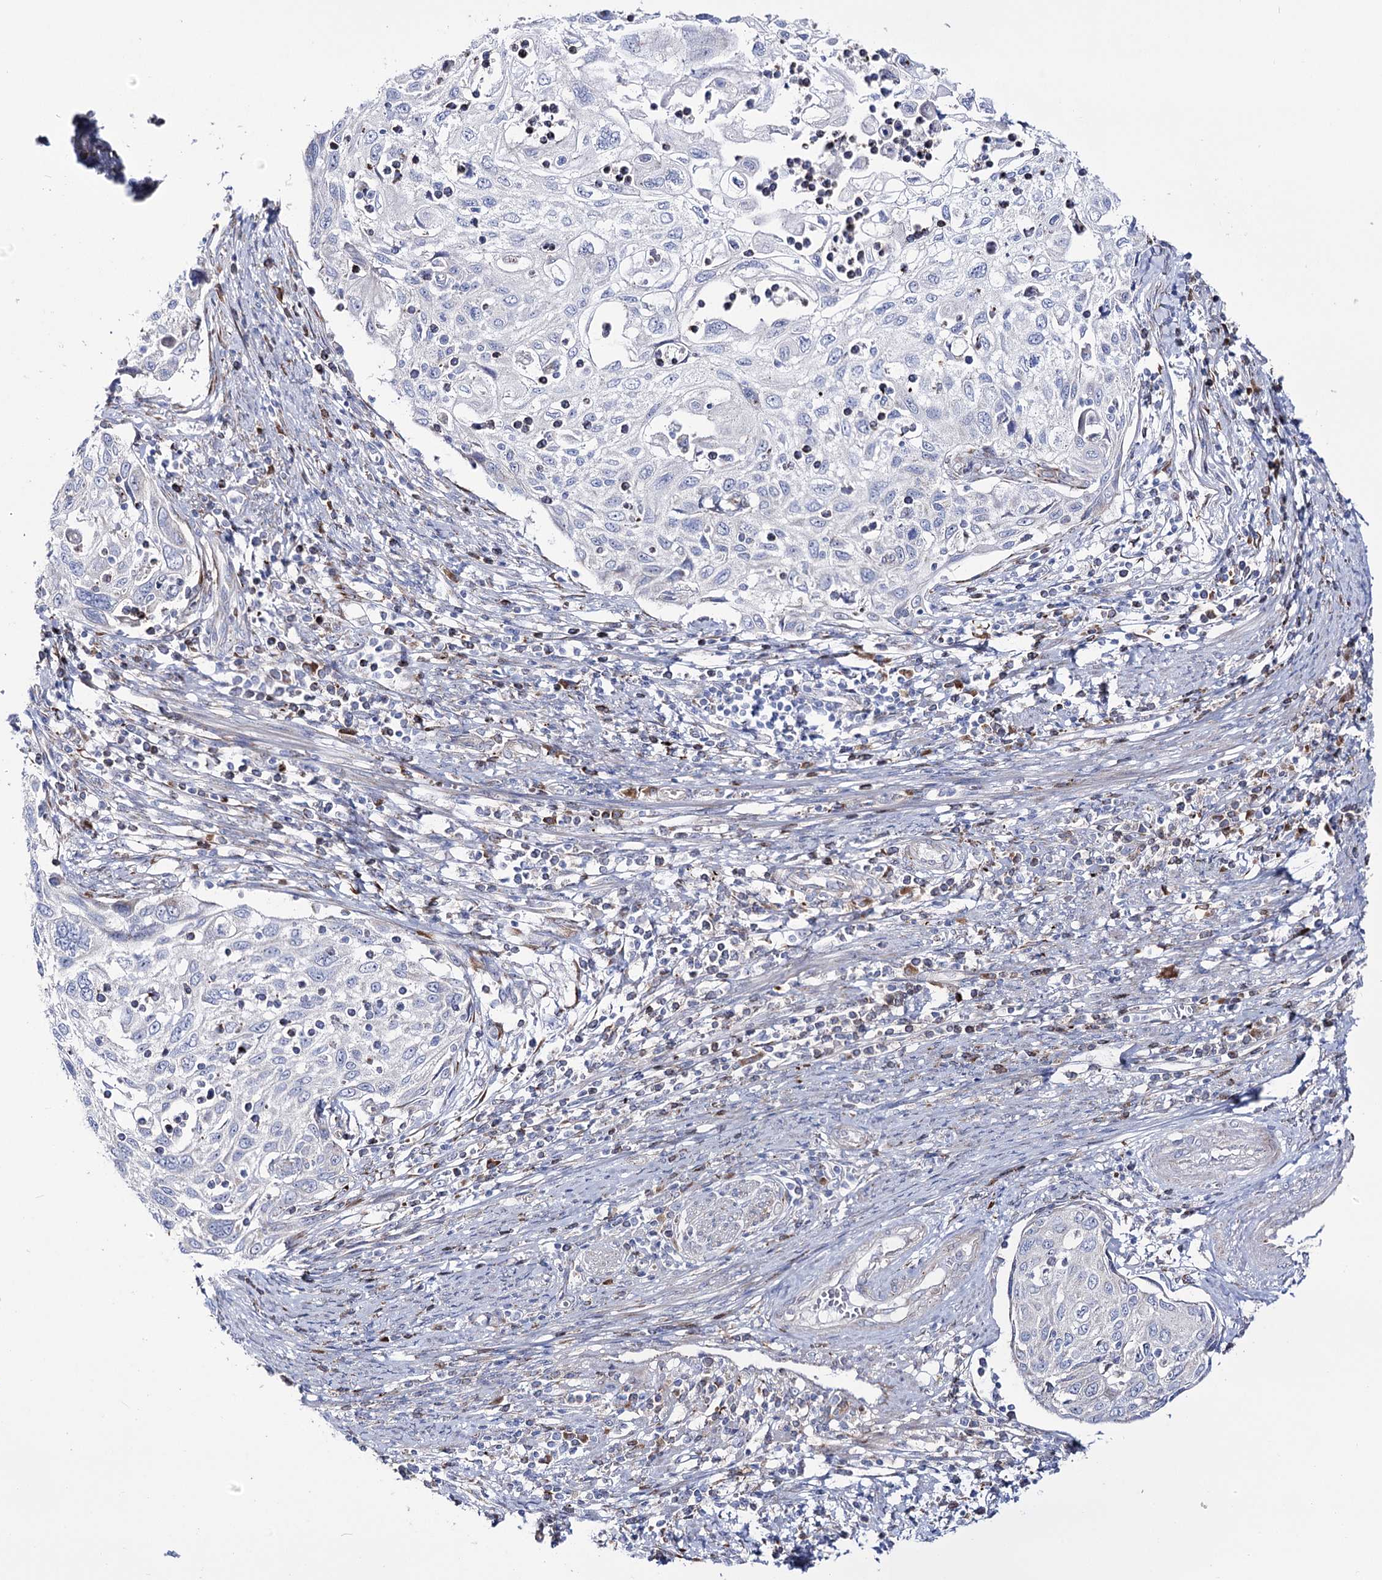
{"staining": {"intensity": "negative", "quantity": "none", "location": "none"}, "tissue": "cervical cancer", "cell_type": "Tumor cells", "image_type": "cancer", "snomed": [{"axis": "morphology", "description": "Squamous cell carcinoma, NOS"}, {"axis": "topography", "description": "Cervix"}], "caption": "The image reveals no significant expression in tumor cells of cervical squamous cell carcinoma.", "gene": "METTL5", "patient": {"sex": "female", "age": 70}}